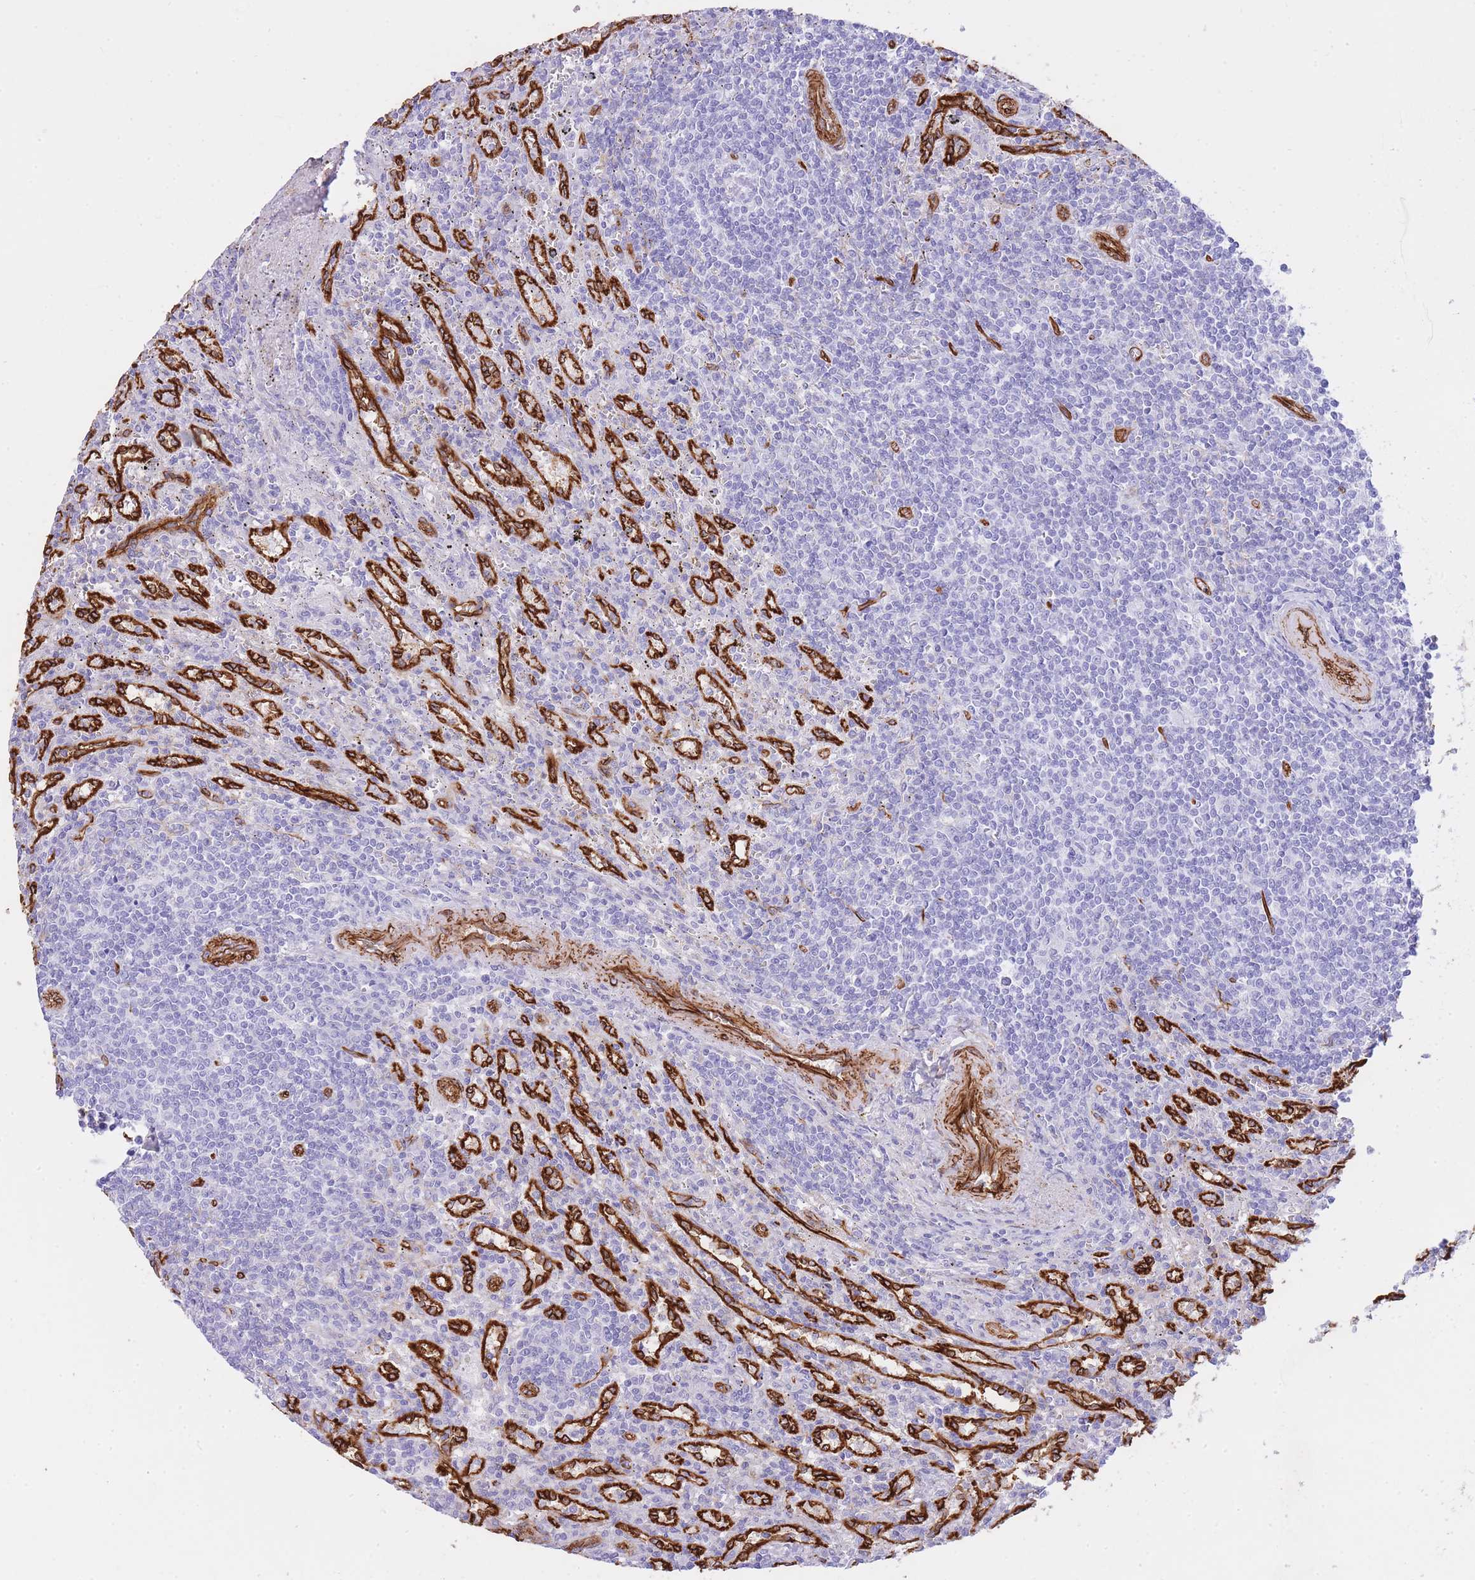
{"staining": {"intensity": "negative", "quantity": "none", "location": "none"}, "tissue": "lymphoma", "cell_type": "Tumor cells", "image_type": "cancer", "snomed": [{"axis": "morphology", "description": "Malignant lymphoma, non-Hodgkin's type, Low grade"}, {"axis": "topography", "description": "Spleen"}], "caption": "Immunohistochemistry (IHC) micrograph of human lymphoma stained for a protein (brown), which demonstrates no expression in tumor cells.", "gene": "CAVIN1", "patient": {"sex": "male", "age": 76}}